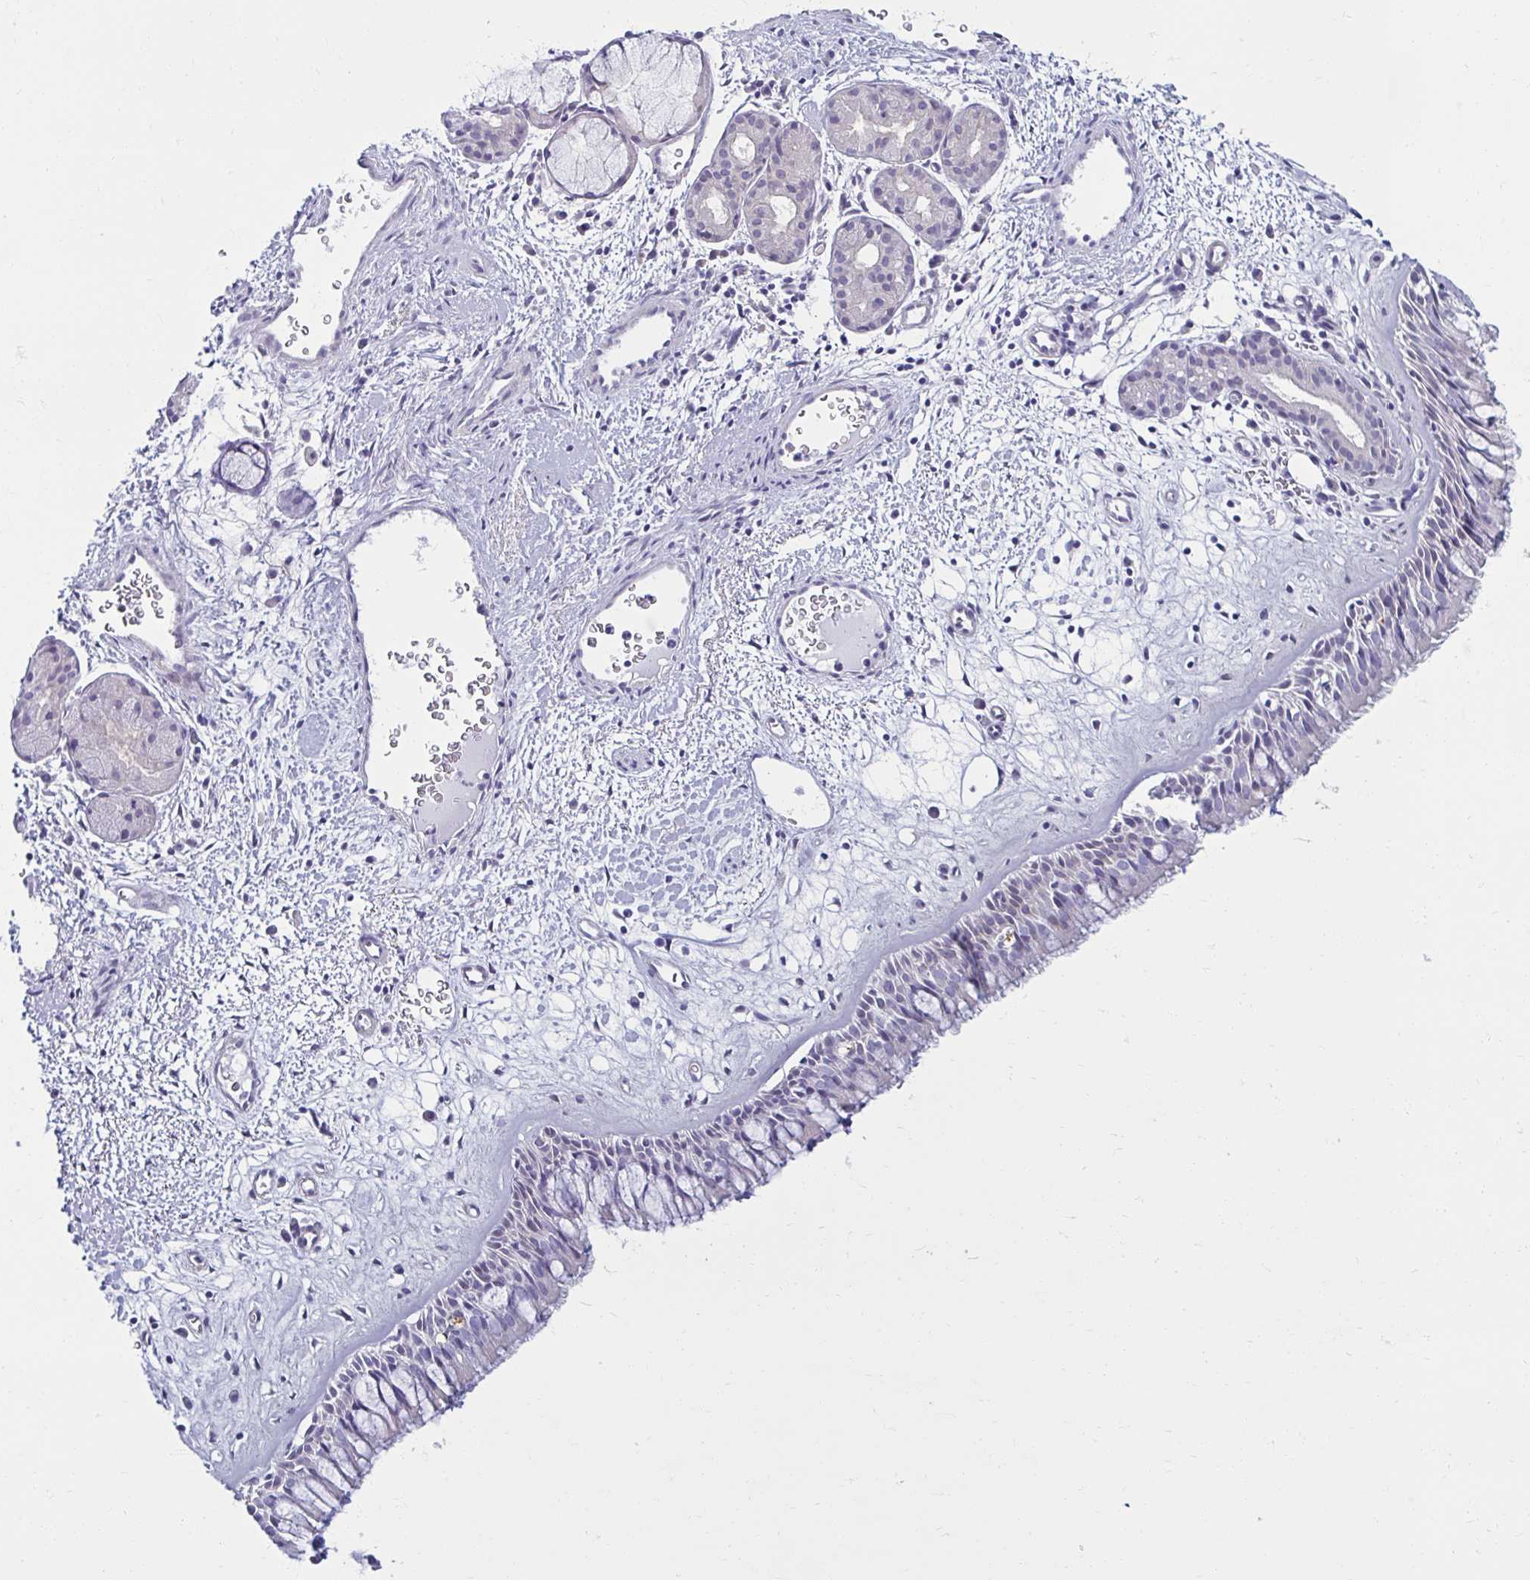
{"staining": {"intensity": "negative", "quantity": "none", "location": "none"}, "tissue": "nasopharynx", "cell_type": "Respiratory epithelial cells", "image_type": "normal", "snomed": [{"axis": "morphology", "description": "Normal tissue, NOS"}, {"axis": "topography", "description": "Nasopharynx"}], "caption": "IHC photomicrograph of benign nasopharynx: human nasopharynx stained with DAB demonstrates no significant protein positivity in respiratory epithelial cells. (Stains: DAB IHC with hematoxylin counter stain, Microscopy: brightfield microscopy at high magnification).", "gene": "ANKRD62", "patient": {"sex": "male", "age": 65}}